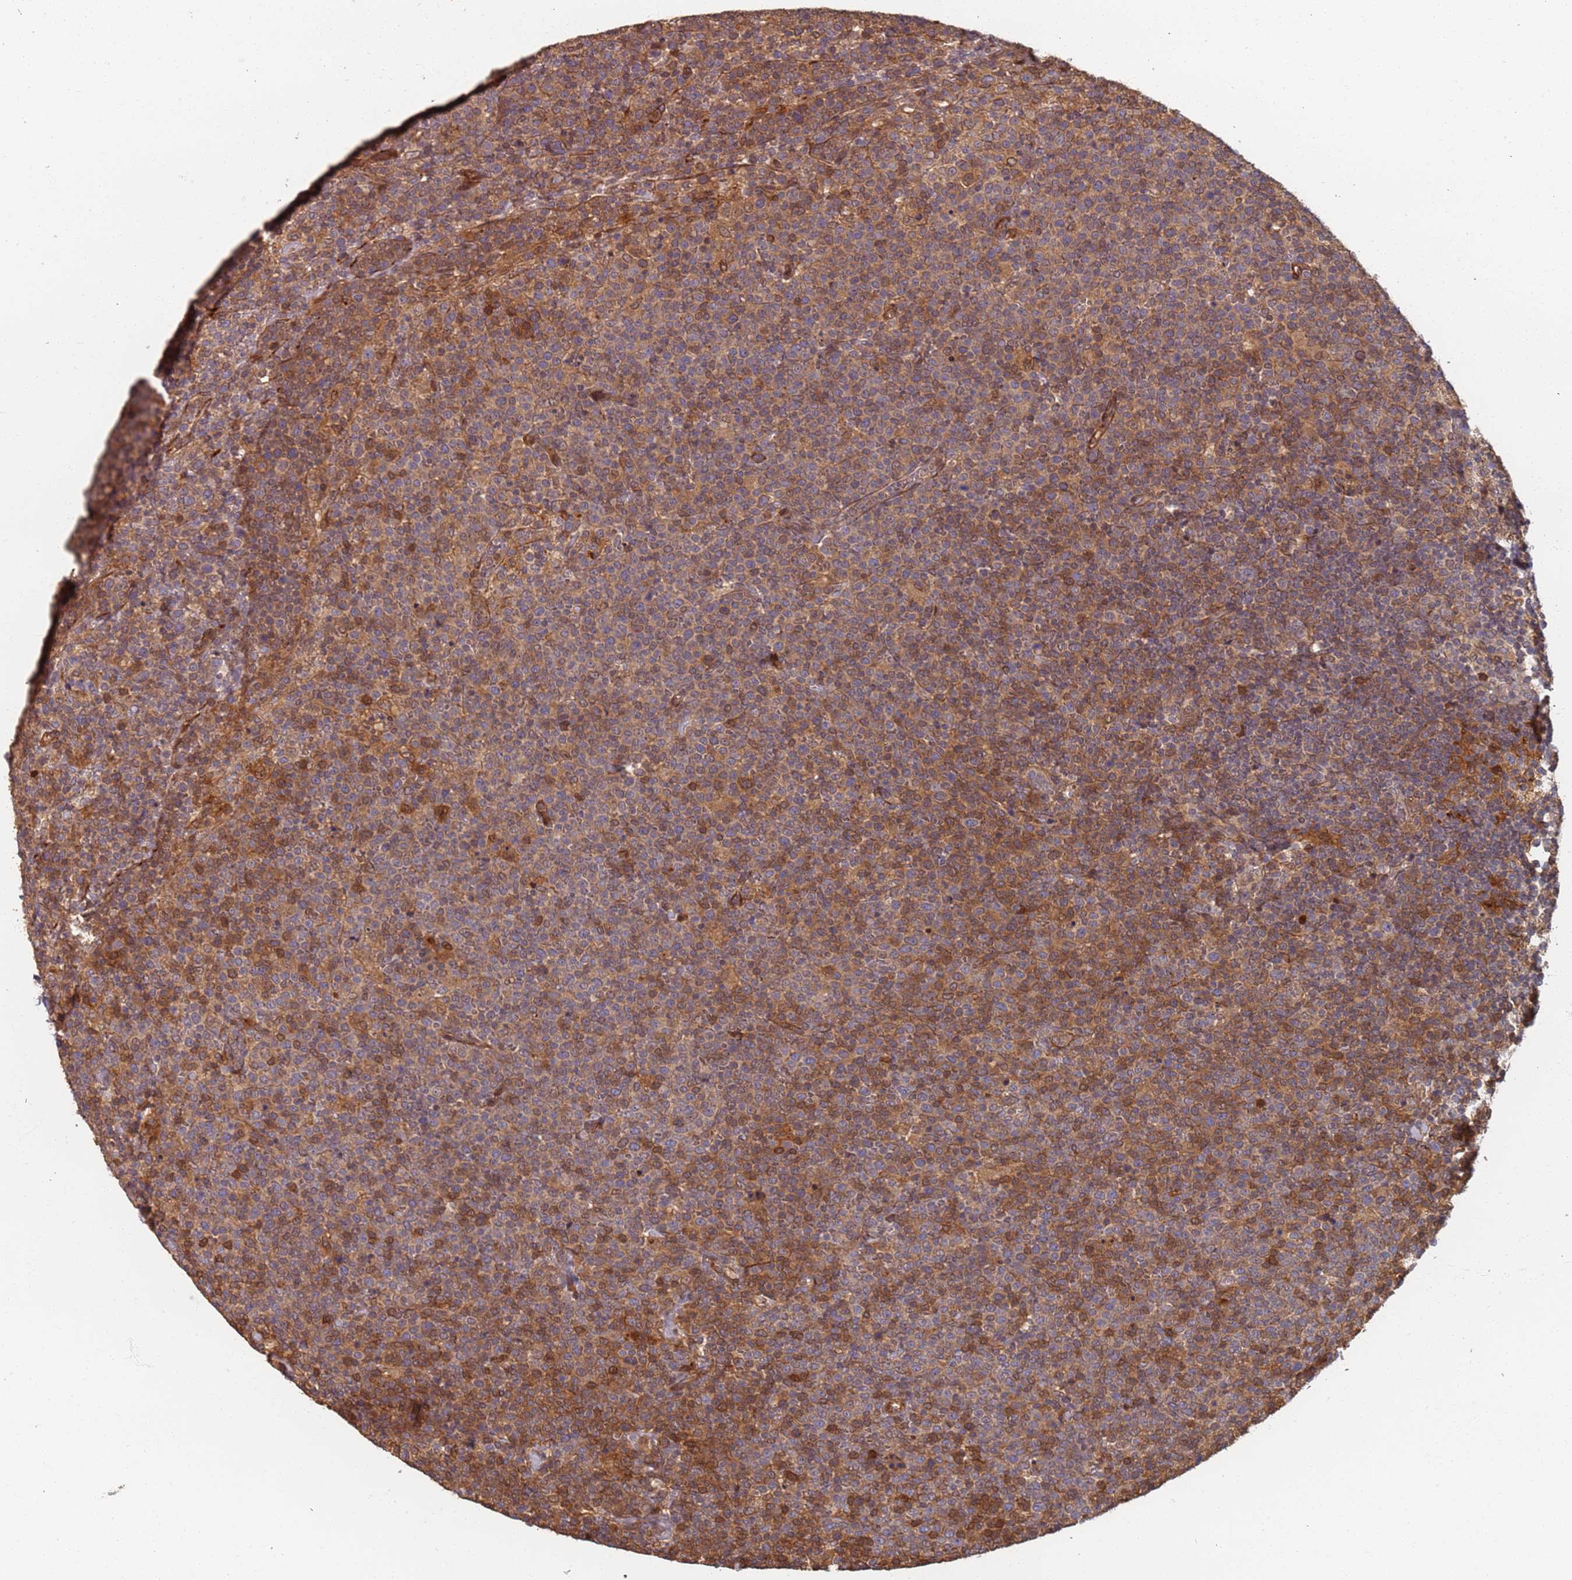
{"staining": {"intensity": "moderate", "quantity": "25%-75%", "location": "cytoplasmic/membranous,nuclear"}, "tissue": "lymphoma", "cell_type": "Tumor cells", "image_type": "cancer", "snomed": [{"axis": "morphology", "description": "Malignant lymphoma, non-Hodgkin's type, High grade"}, {"axis": "topography", "description": "Lymph node"}], "caption": "High-power microscopy captured an immunohistochemistry photomicrograph of lymphoma, revealing moderate cytoplasmic/membranous and nuclear positivity in about 25%-75% of tumor cells.", "gene": "SDCCAG8", "patient": {"sex": "male", "age": 61}}